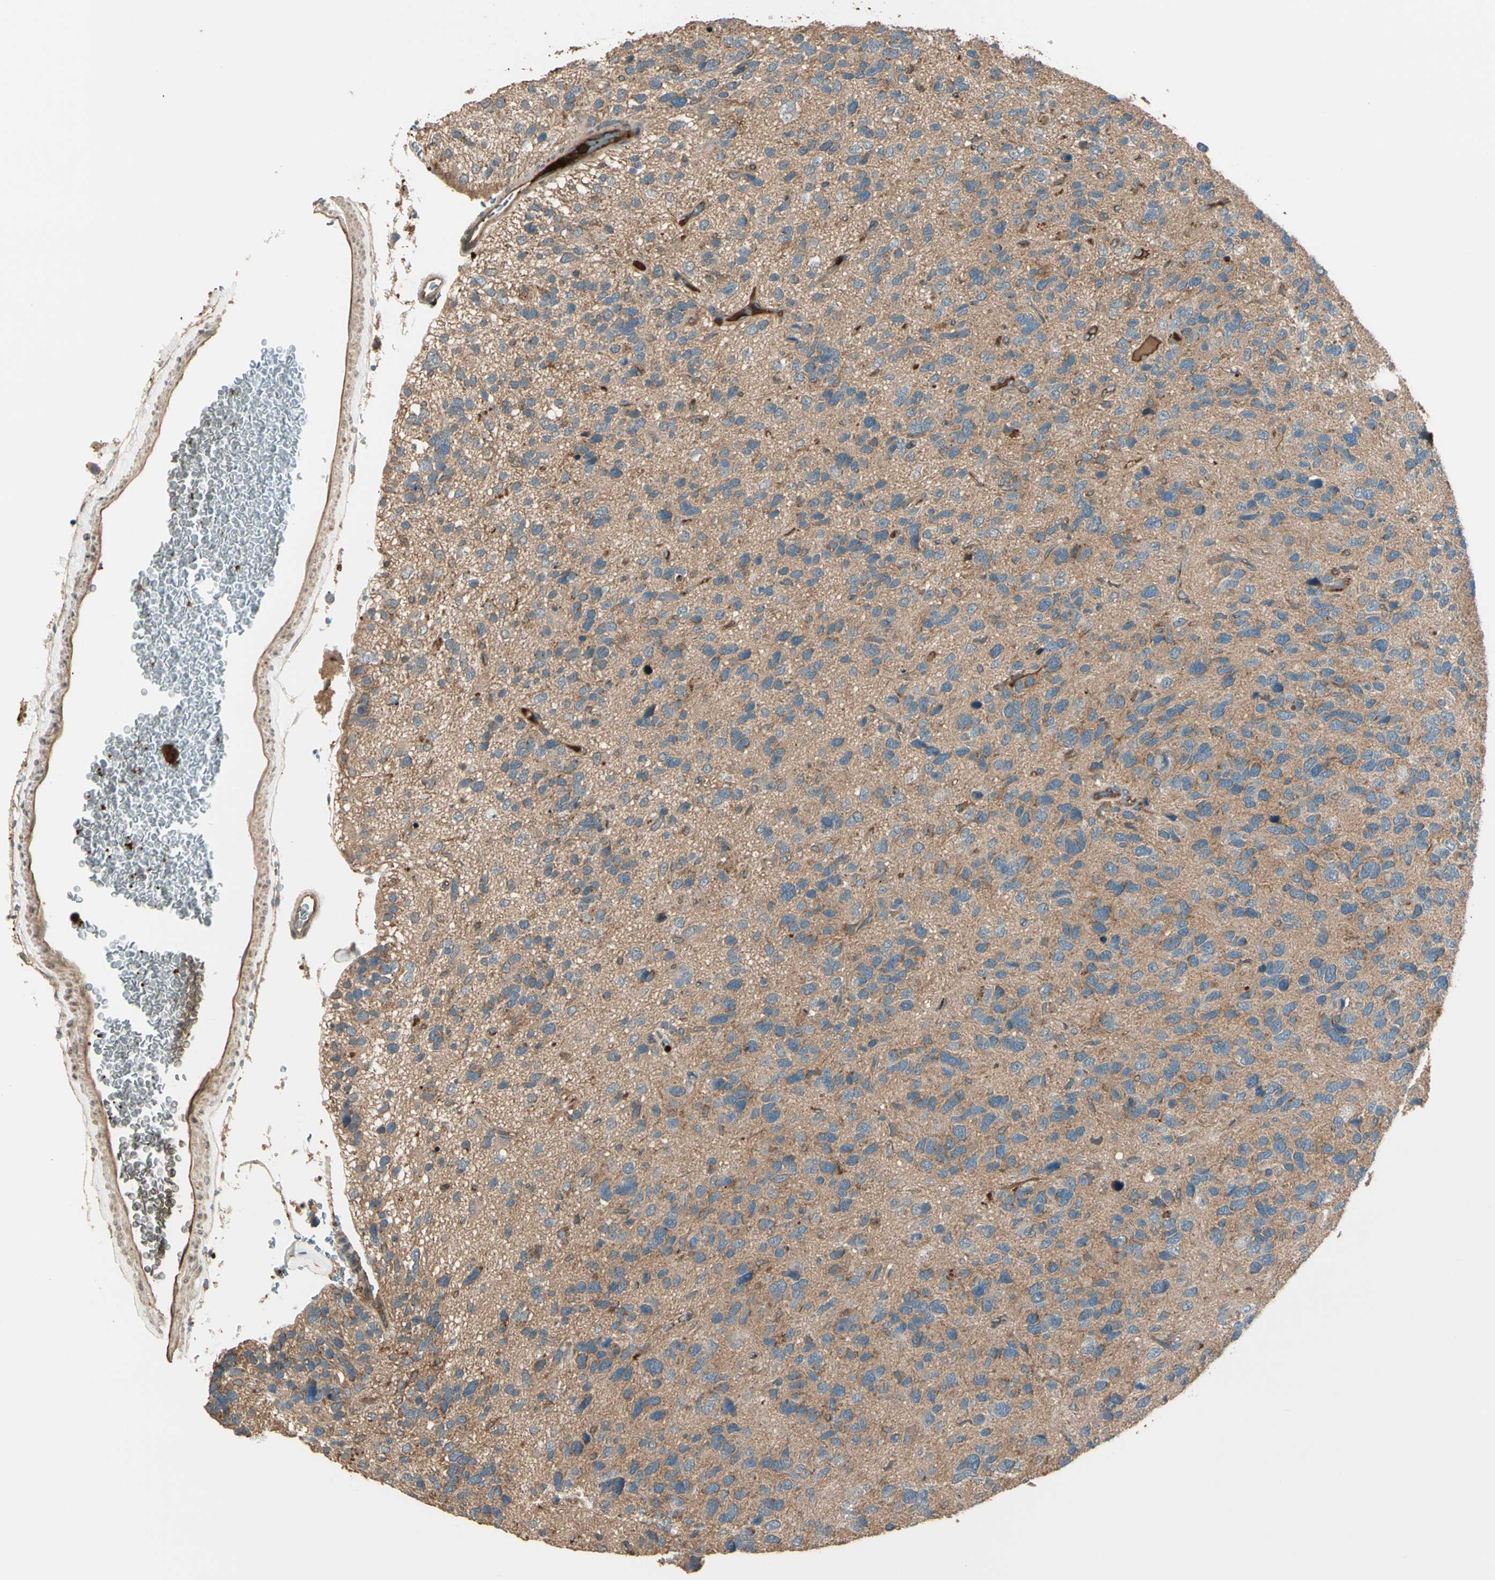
{"staining": {"intensity": "moderate", "quantity": "<25%", "location": "cytoplasmic/membranous"}, "tissue": "glioma", "cell_type": "Tumor cells", "image_type": "cancer", "snomed": [{"axis": "morphology", "description": "Glioma, malignant, High grade"}, {"axis": "topography", "description": "Brain"}], "caption": "This image shows IHC staining of high-grade glioma (malignant), with low moderate cytoplasmic/membranous positivity in approximately <25% of tumor cells.", "gene": "STX11", "patient": {"sex": "female", "age": 58}}